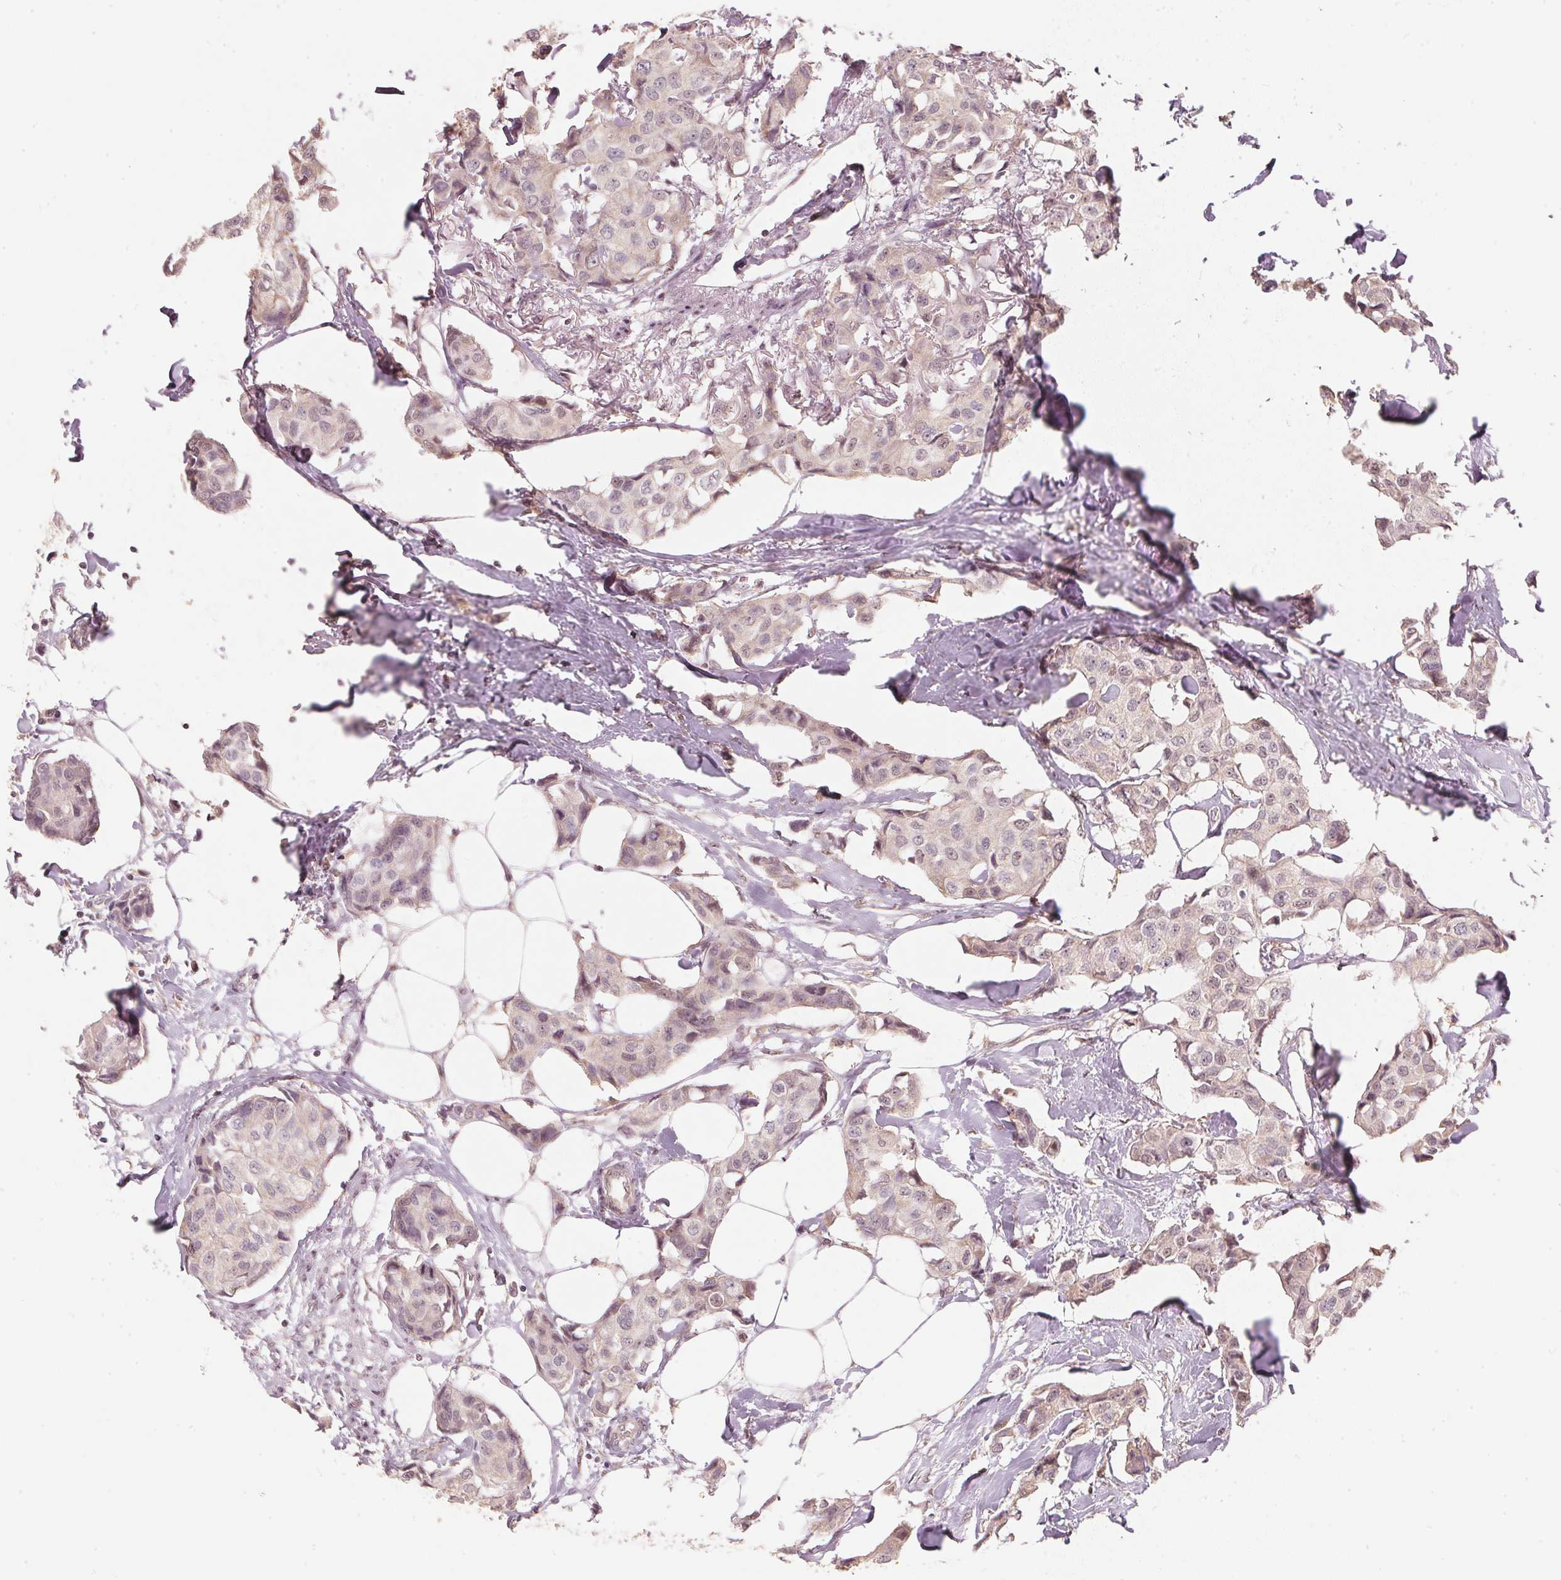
{"staining": {"intensity": "weak", "quantity": "25%-75%", "location": "cytoplasmic/membranous"}, "tissue": "breast cancer", "cell_type": "Tumor cells", "image_type": "cancer", "snomed": [{"axis": "morphology", "description": "Duct carcinoma"}, {"axis": "topography", "description": "Breast"}], "caption": "Immunohistochemical staining of breast cancer (intraductal carcinoma) exhibits low levels of weak cytoplasmic/membranous protein positivity in about 25%-75% of tumor cells.", "gene": "C2orf73", "patient": {"sex": "female", "age": 80}}